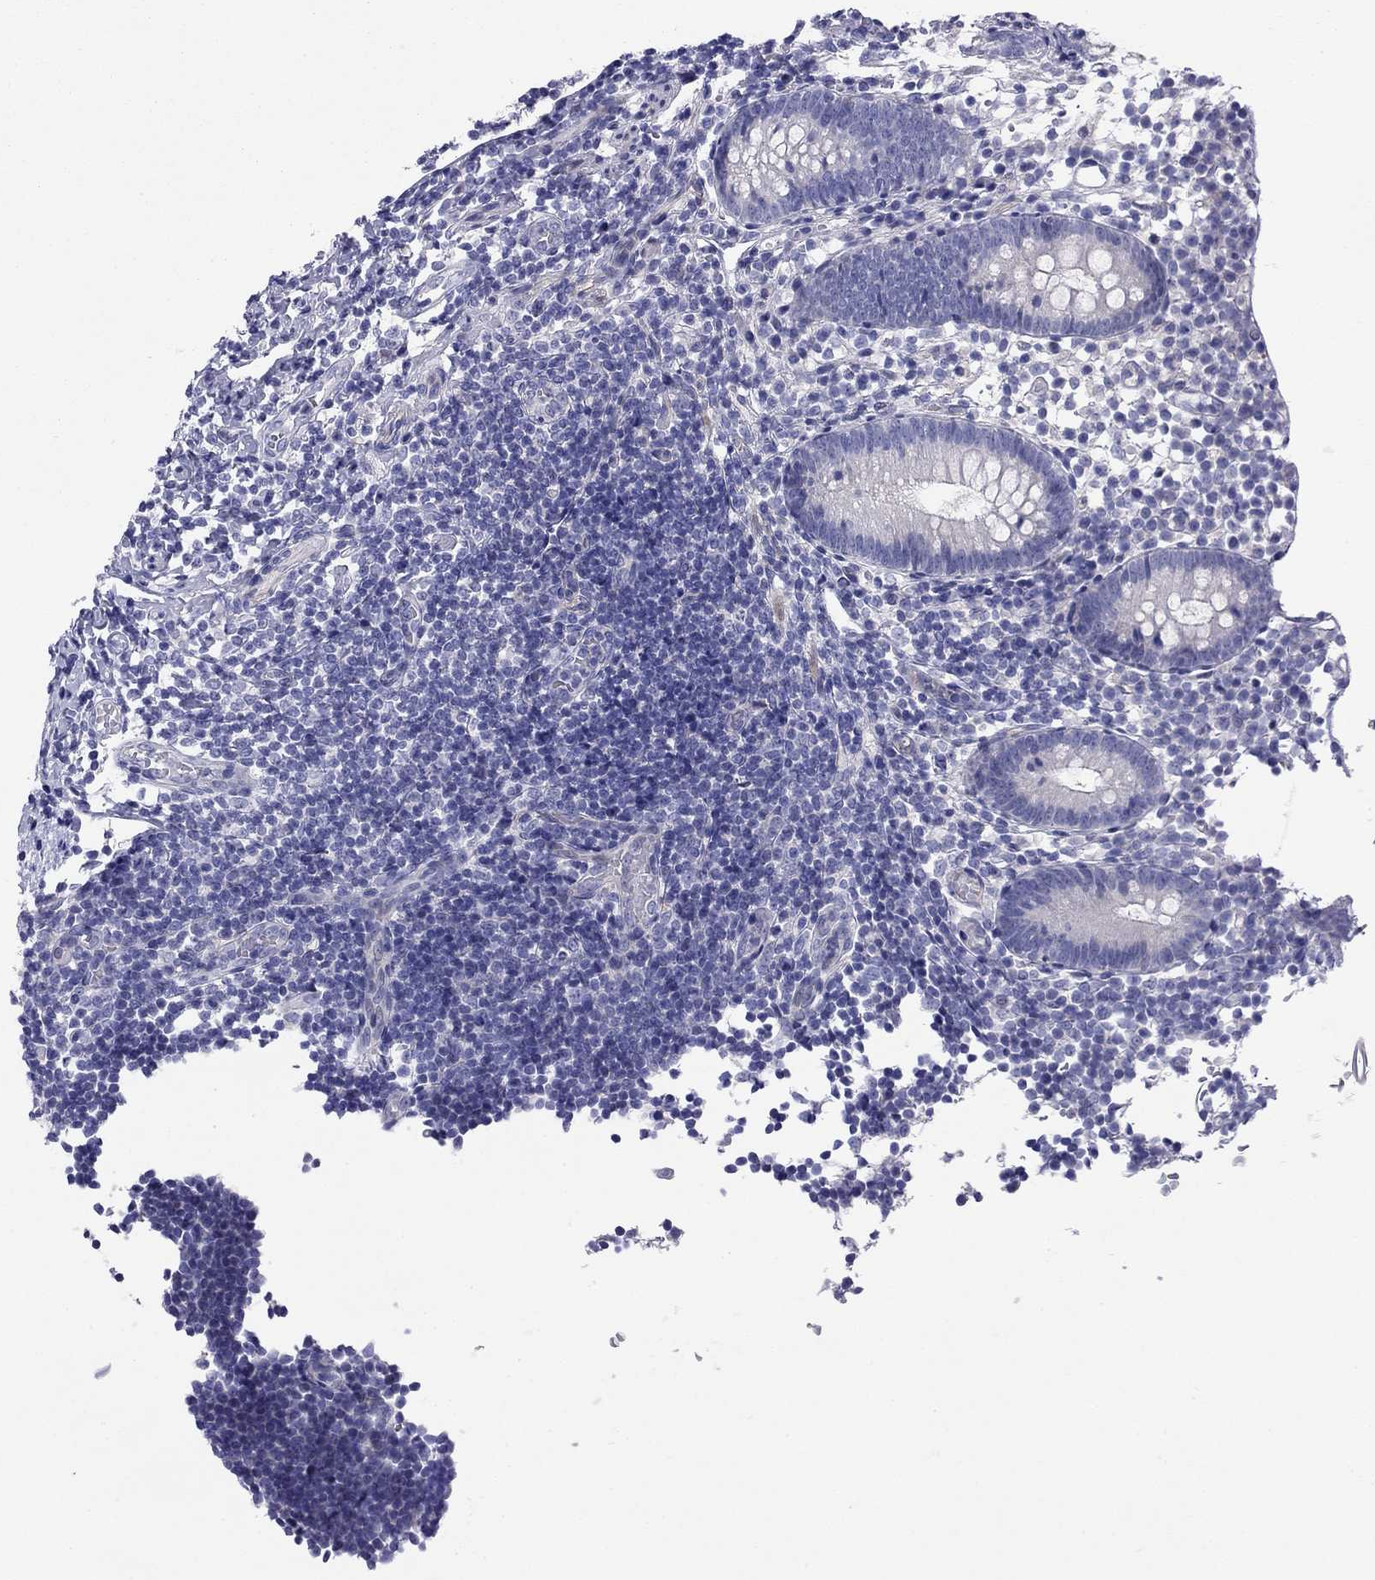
{"staining": {"intensity": "negative", "quantity": "none", "location": "none"}, "tissue": "appendix", "cell_type": "Glandular cells", "image_type": "normal", "snomed": [{"axis": "morphology", "description": "Normal tissue, NOS"}, {"axis": "topography", "description": "Appendix"}], "caption": "High power microscopy histopathology image of an immunohistochemistry (IHC) image of normal appendix, revealing no significant staining in glandular cells.", "gene": "CMYA5", "patient": {"sex": "female", "age": 40}}